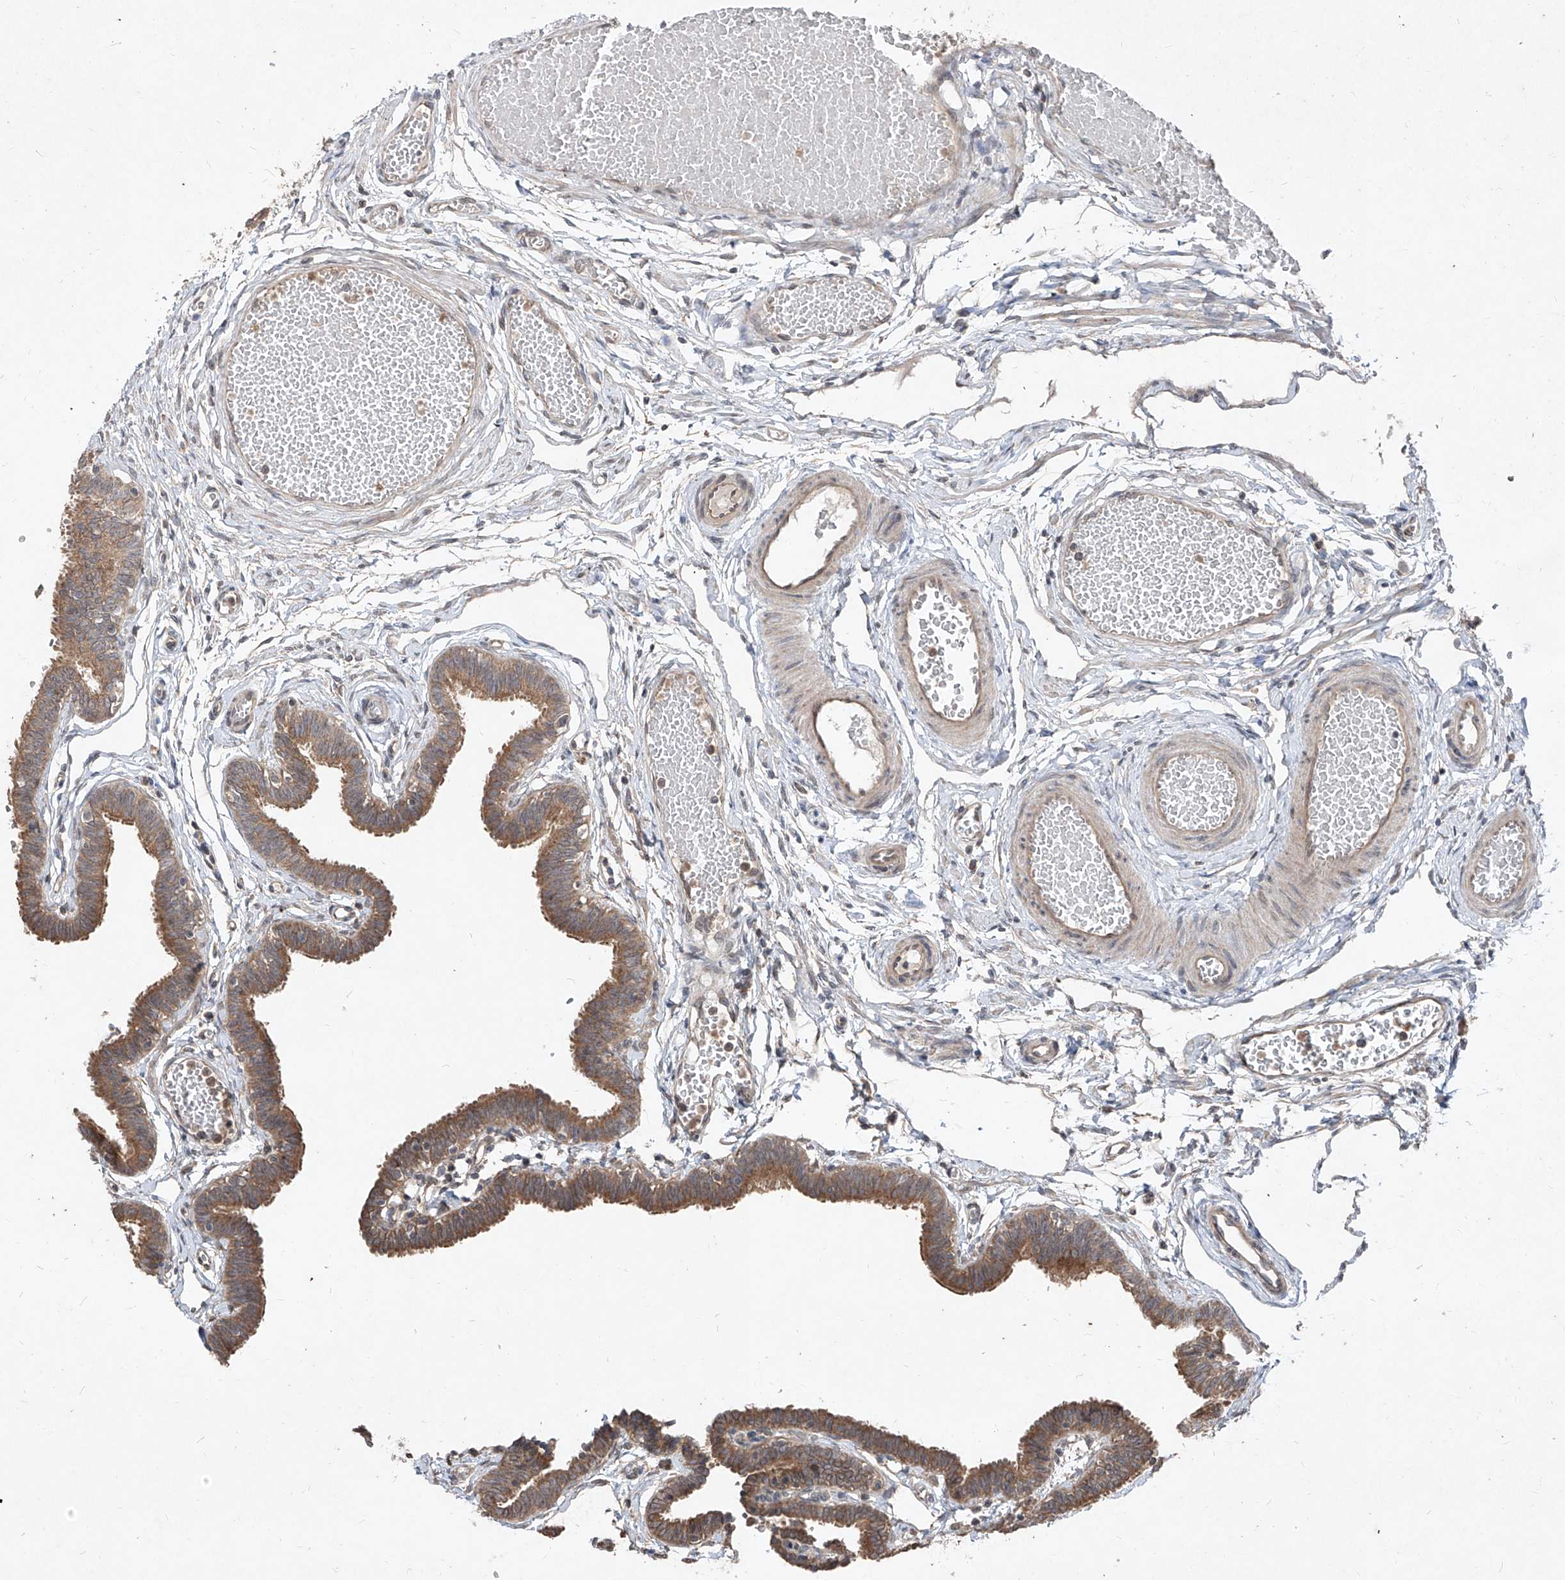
{"staining": {"intensity": "moderate", "quantity": ">75%", "location": "cytoplasmic/membranous"}, "tissue": "fallopian tube", "cell_type": "Glandular cells", "image_type": "normal", "snomed": [{"axis": "morphology", "description": "Normal tissue, NOS"}, {"axis": "topography", "description": "Fallopian tube"}, {"axis": "topography", "description": "Ovary"}], "caption": "IHC histopathology image of unremarkable fallopian tube stained for a protein (brown), which displays medium levels of moderate cytoplasmic/membranous positivity in approximately >75% of glandular cells.", "gene": "ABCD3", "patient": {"sex": "female", "age": 23}}